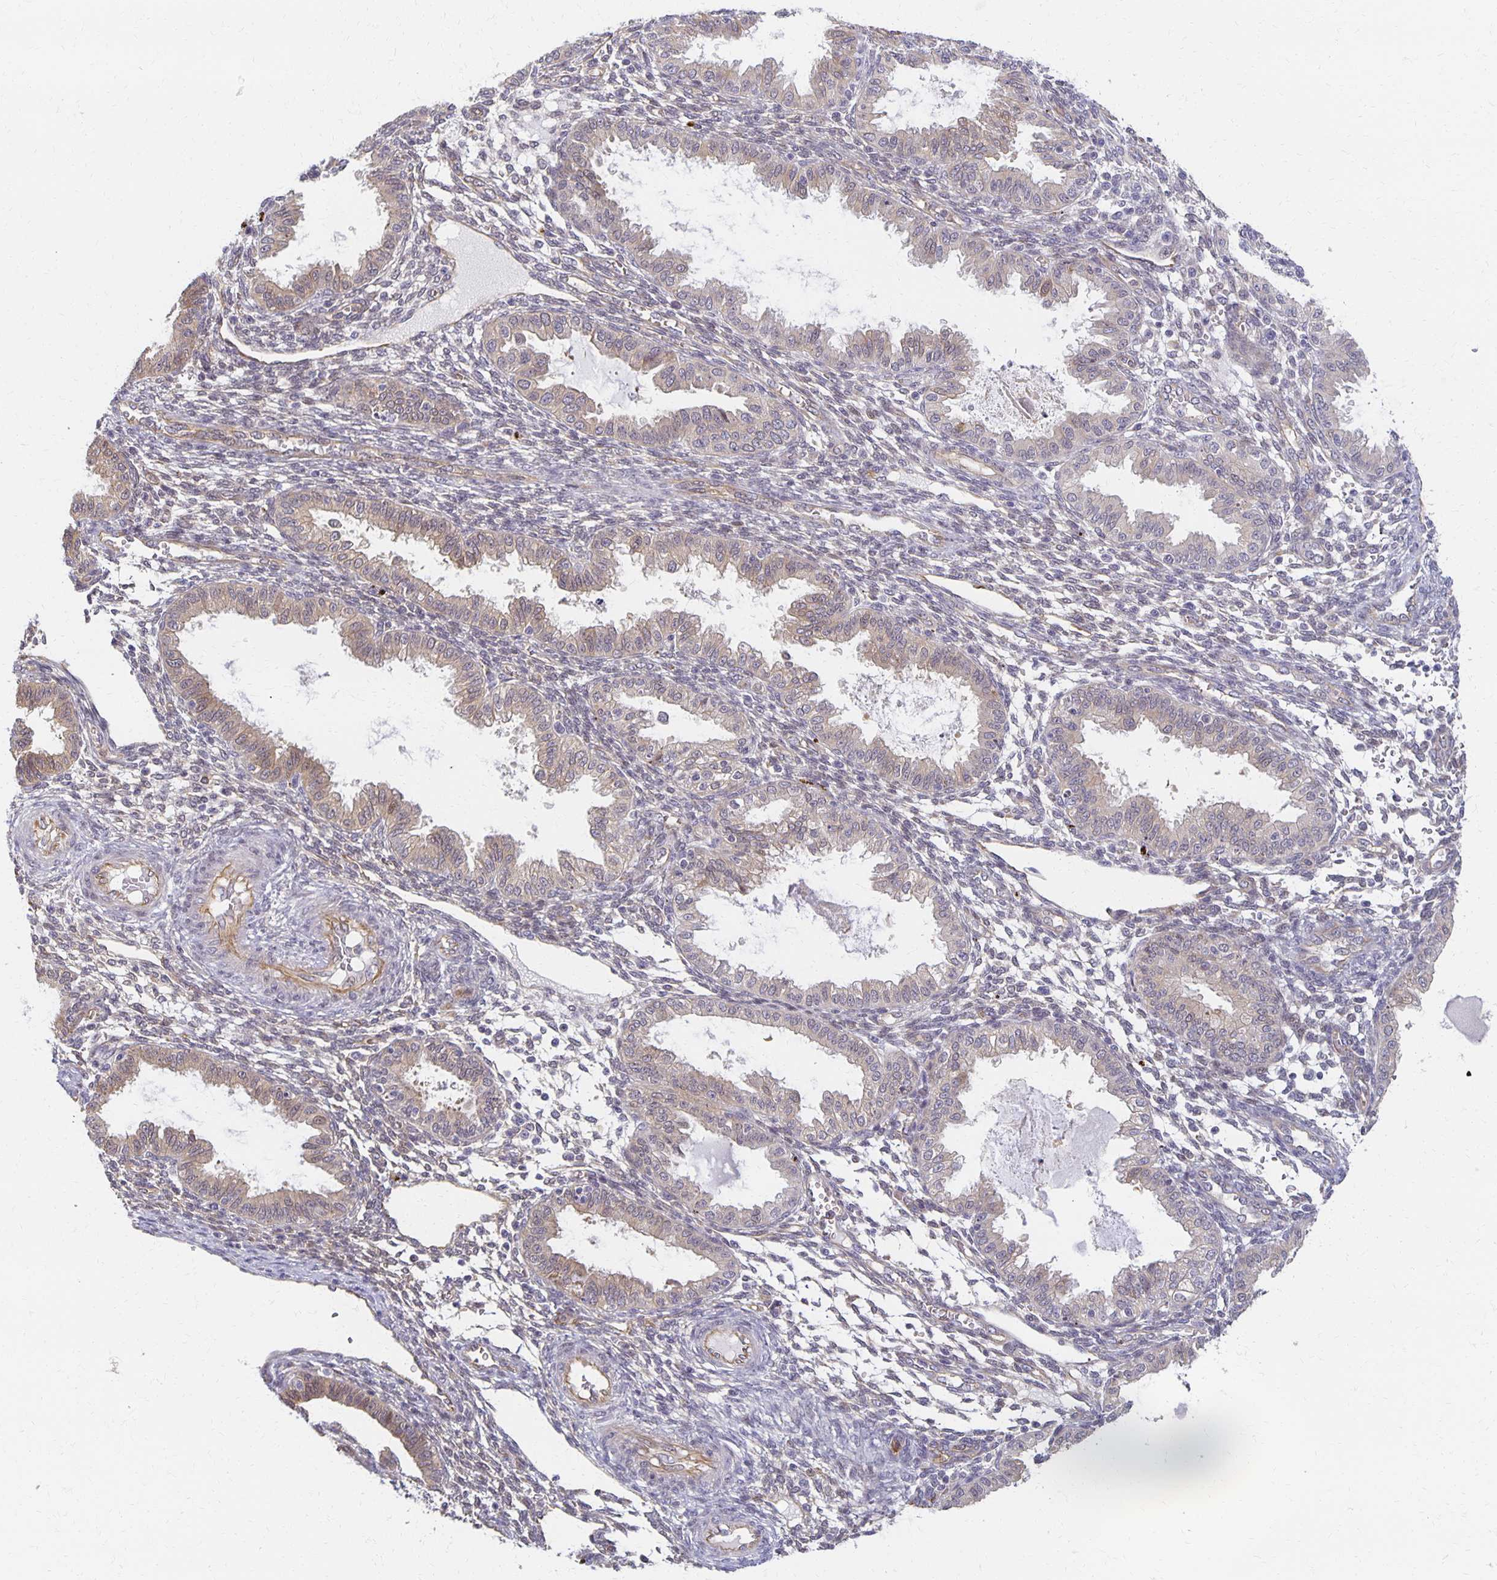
{"staining": {"intensity": "negative", "quantity": "none", "location": "none"}, "tissue": "endometrium", "cell_type": "Cells in endometrial stroma", "image_type": "normal", "snomed": [{"axis": "morphology", "description": "Normal tissue, NOS"}, {"axis": "topography", "description": "Endometrium"}], "caption": "High power microscopy micrograph of an IHC micrograph of unremarkable endometrium, revealing no significant positivity in cells in endometrial stroma.", "gene": "SORL1", "patient": {"sex": "female", "age": 33}}